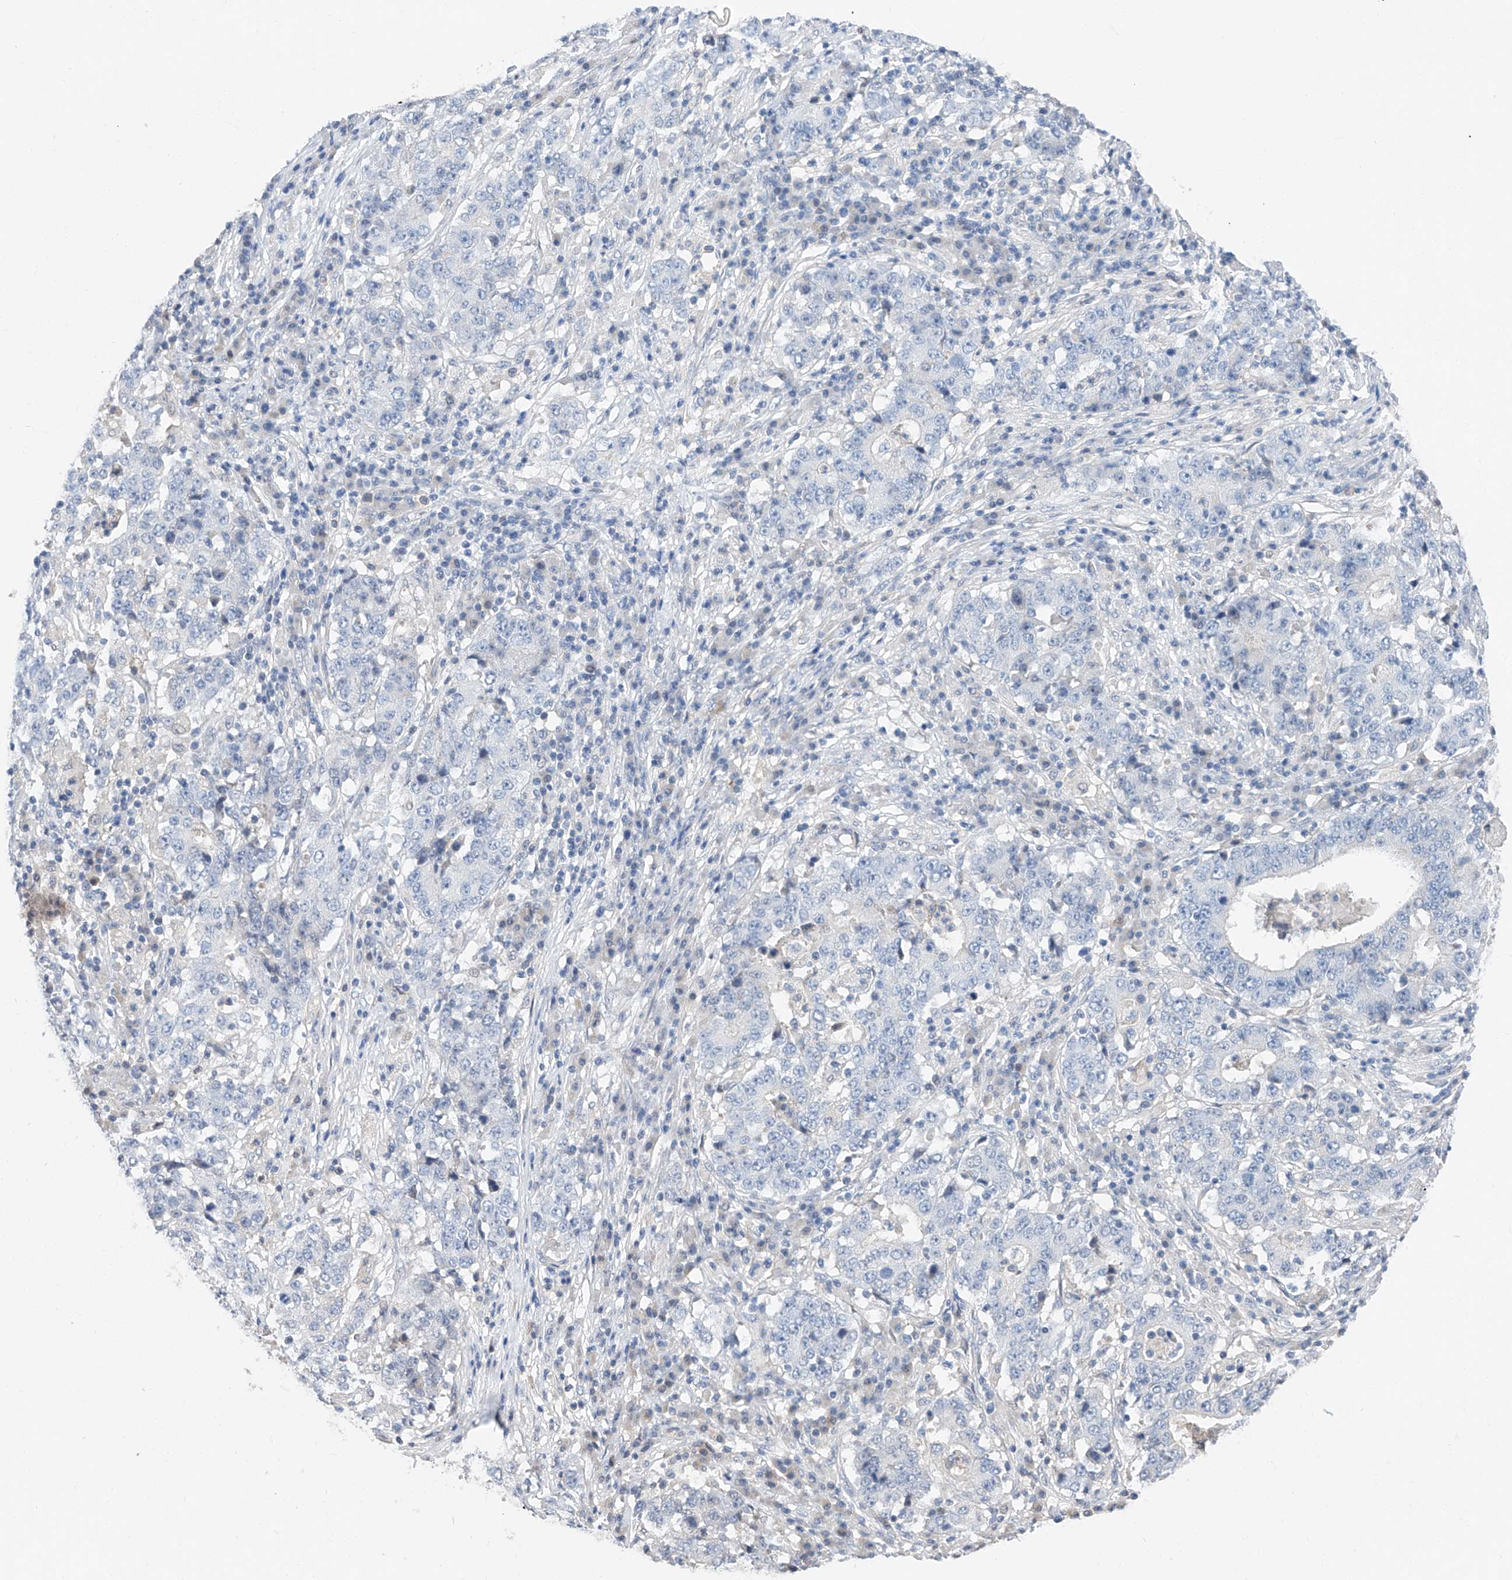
{"staining": {"intensity": "negative", "quantity": "none", "location": "none"}, "tissue": "stomach cancer", "cell_type": "Tumor cells", "image_type": "cancer", "snomed": [{"axis": "morphology", "description": "Adenocarcinoma, NOS"}, {"axis": "topography", "description": "Stomach"}], "caption": "This is an IHC photomicrograph of human stomach cancer. There is no staining in tumor cells.", "gene": "FUCA2", "patient": {"sex": "male", "age": 59}}